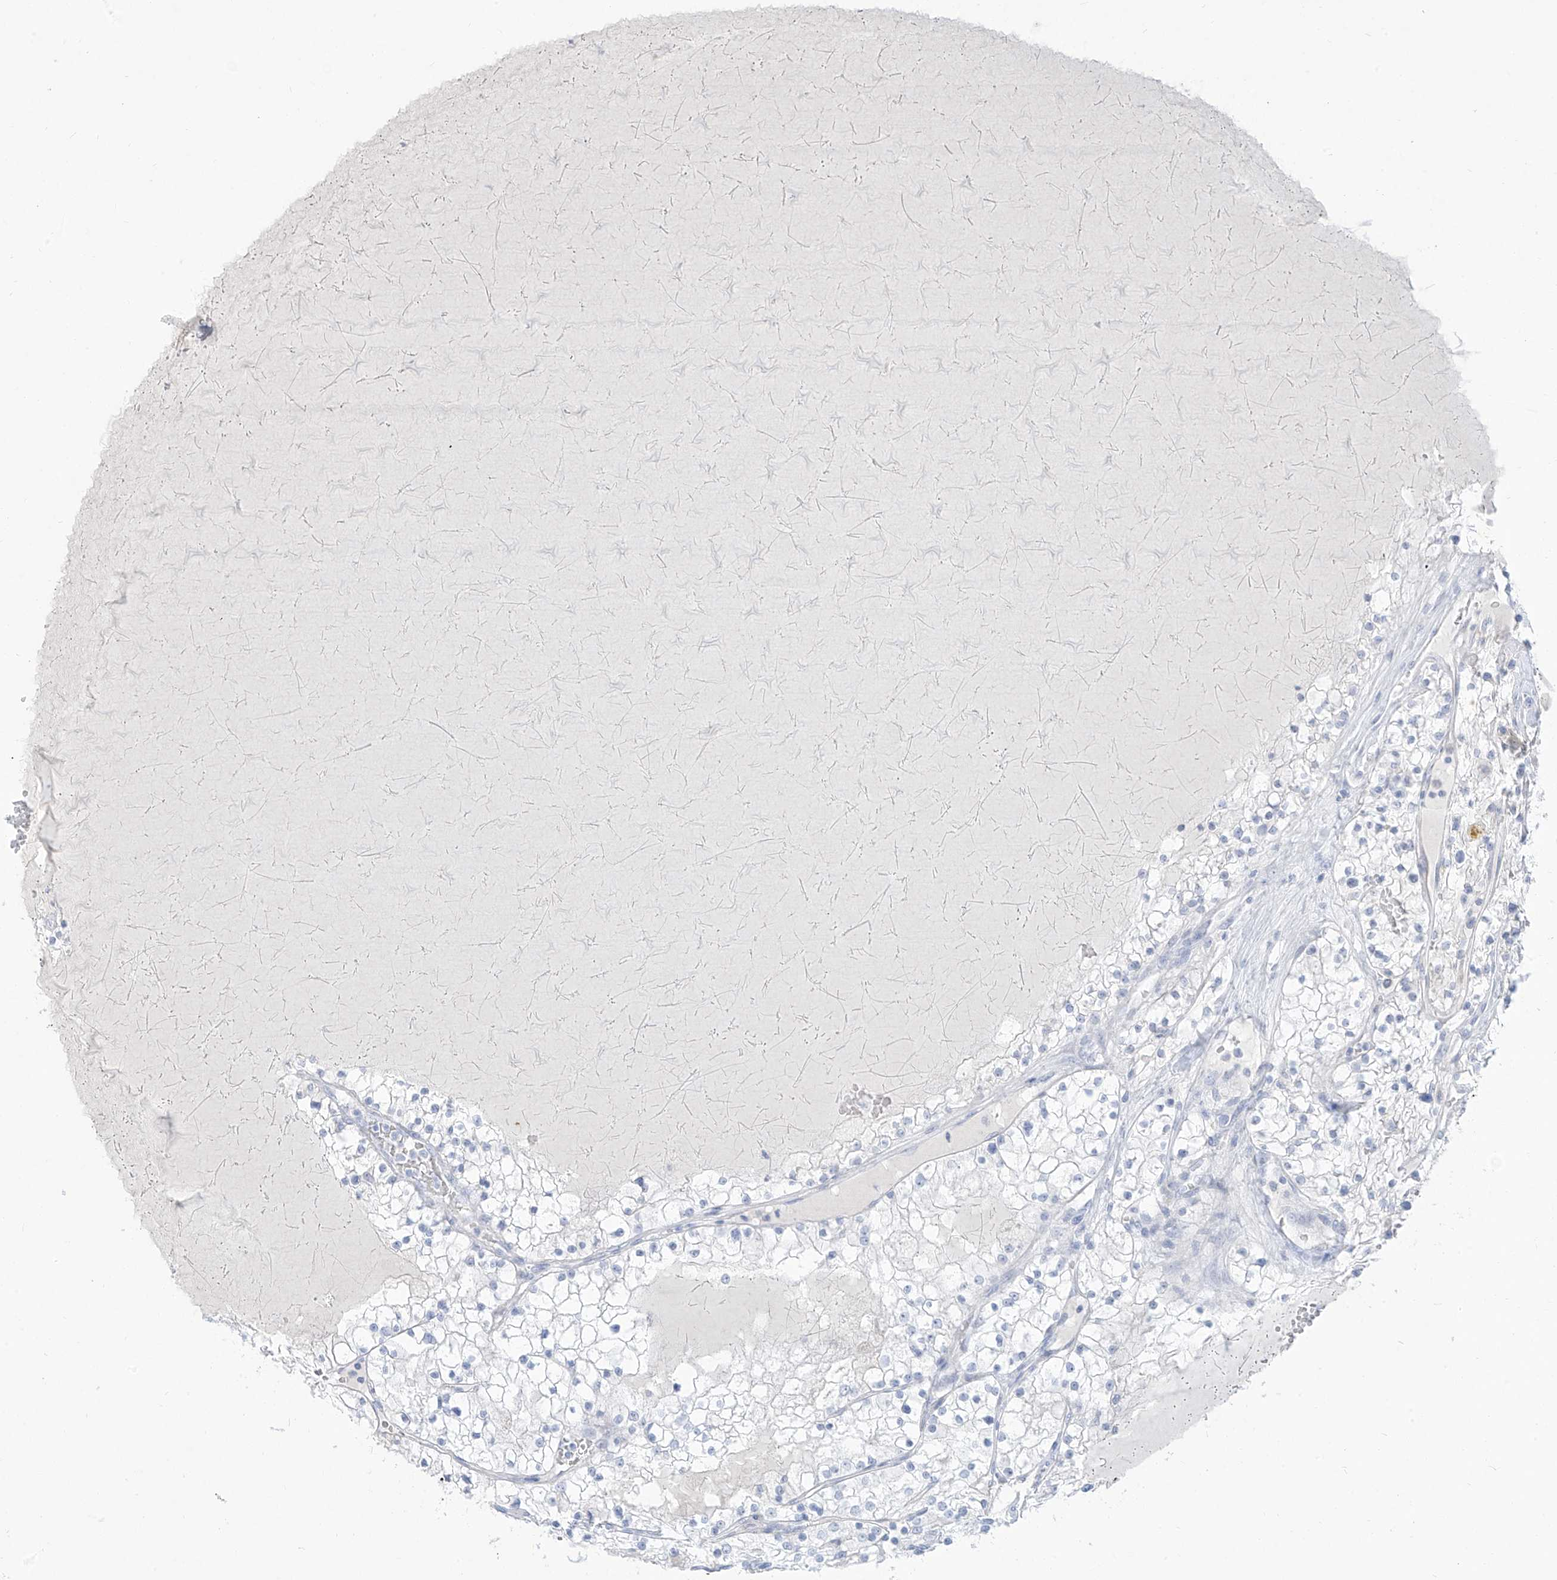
{"staining": {"intensity": "negative", "quantity": "none", "location": "none"}, "tissue": "renal cancer", "cell_type": "Tumor cells", "image_type": "cancer", "snomed": [{"axis": "morphology", "description": "Normal tissue, NOS"}, {"axis": "morphology", "description": "Adenocarcinoma, NOS"}, {"axis": "topography", "description": "Kidney"}], "caption": "The micrograph reveals no significant positivity in tumor cells of renal adenocarcinoma.", "gene": "TGM4", "patient": {"sex": "male", "age": 68}}